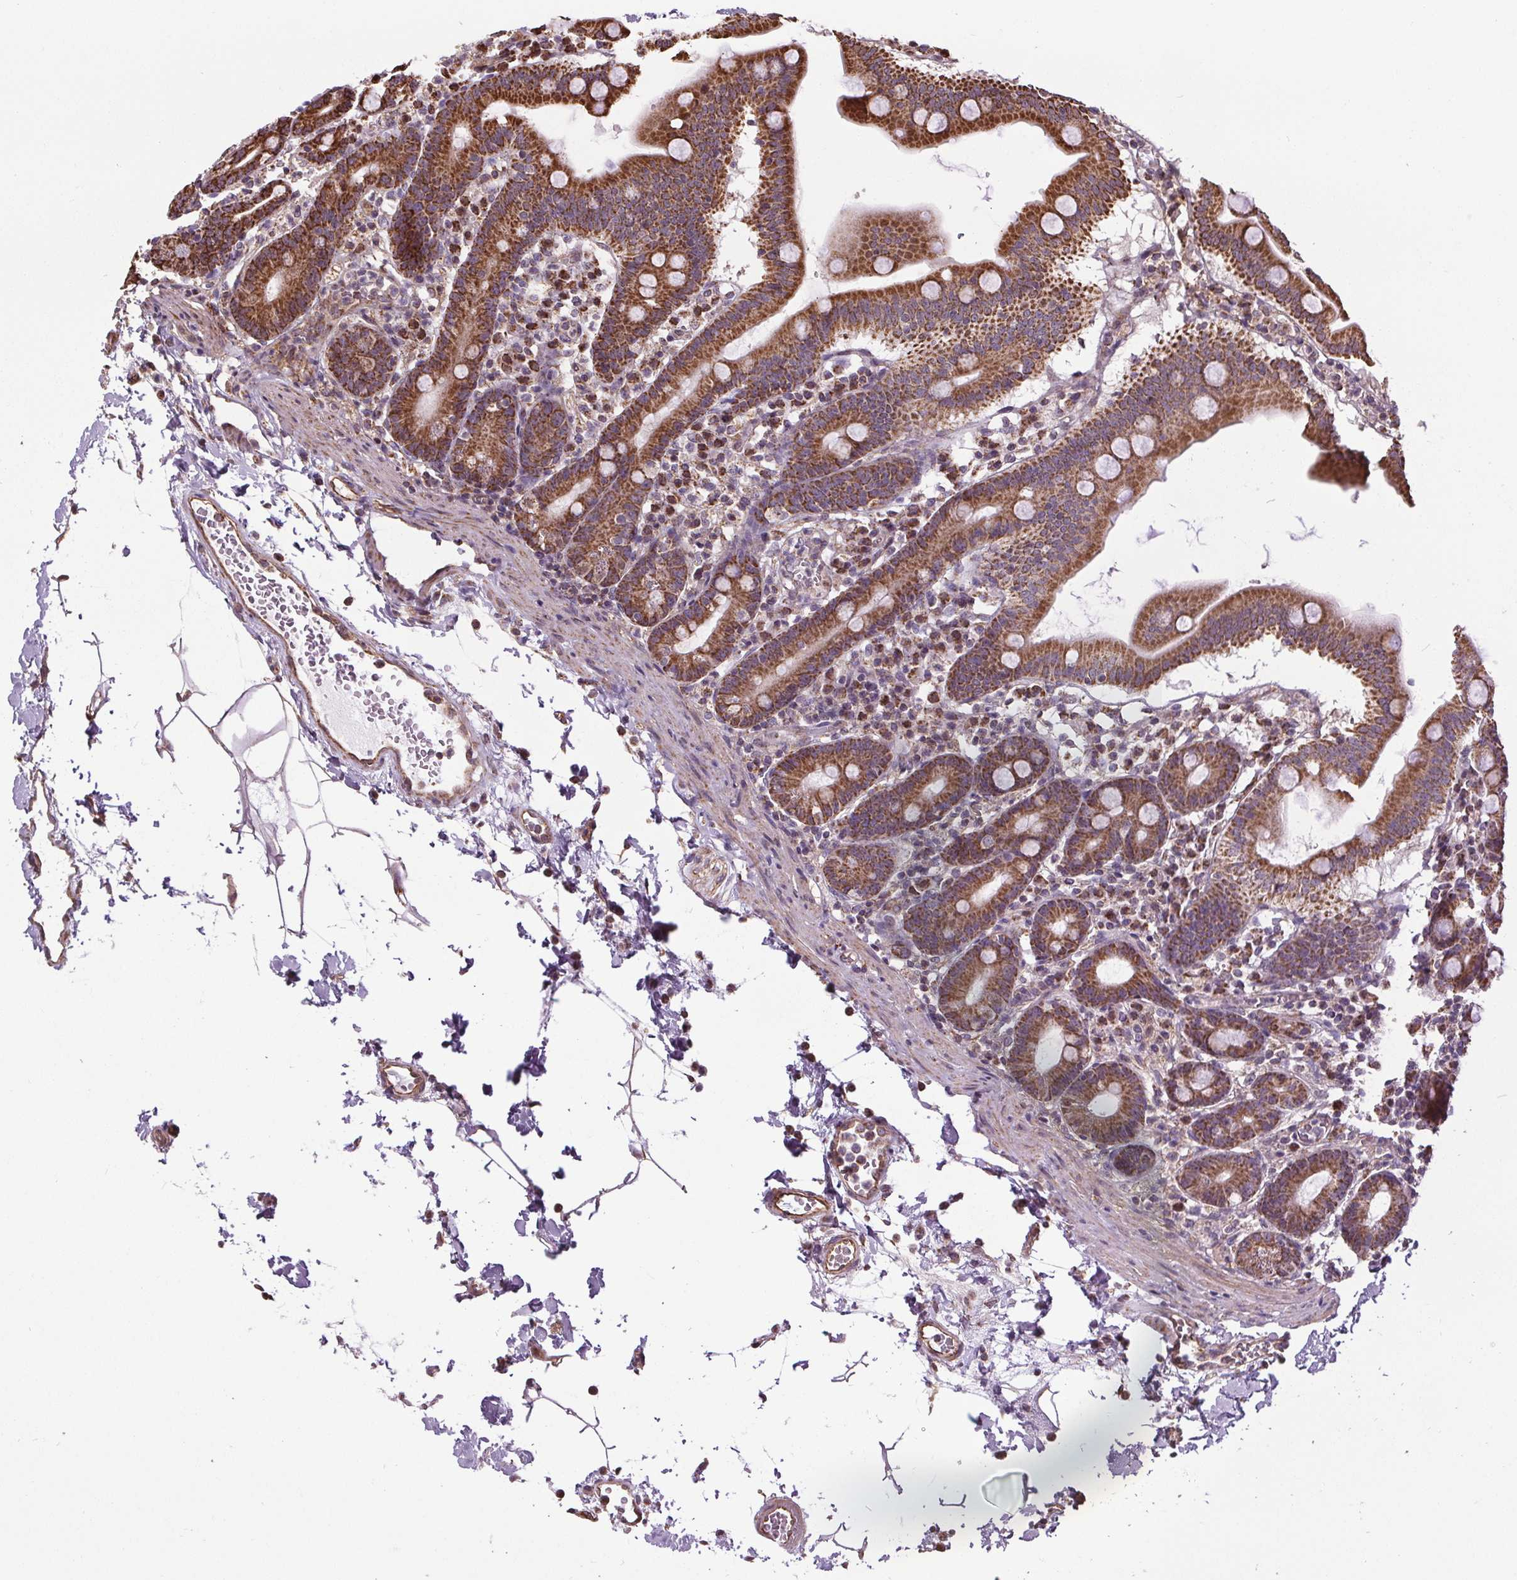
{"staining": {"intensity": "strong", "quantity": ">75%", "location": "cytoplasmic/membranous"}, "tissue": "duodenum", "cell_type": "Glandular cells", "image_type": "normal", "snomed": [{"axis": "morphology", "description": "Normal tissue, NOS"}, {"axis": "topography", "description": "Pancreas"}, {"axis": "topography", "description": "Duodenum"}], "caption": "A high amount of strong cytoplasmic/membranous staining is present in approximately >75% of glandular cells in normal duodenum.", "gene": "ZNF548", "patient": {"sex": "male", "age": 59}}